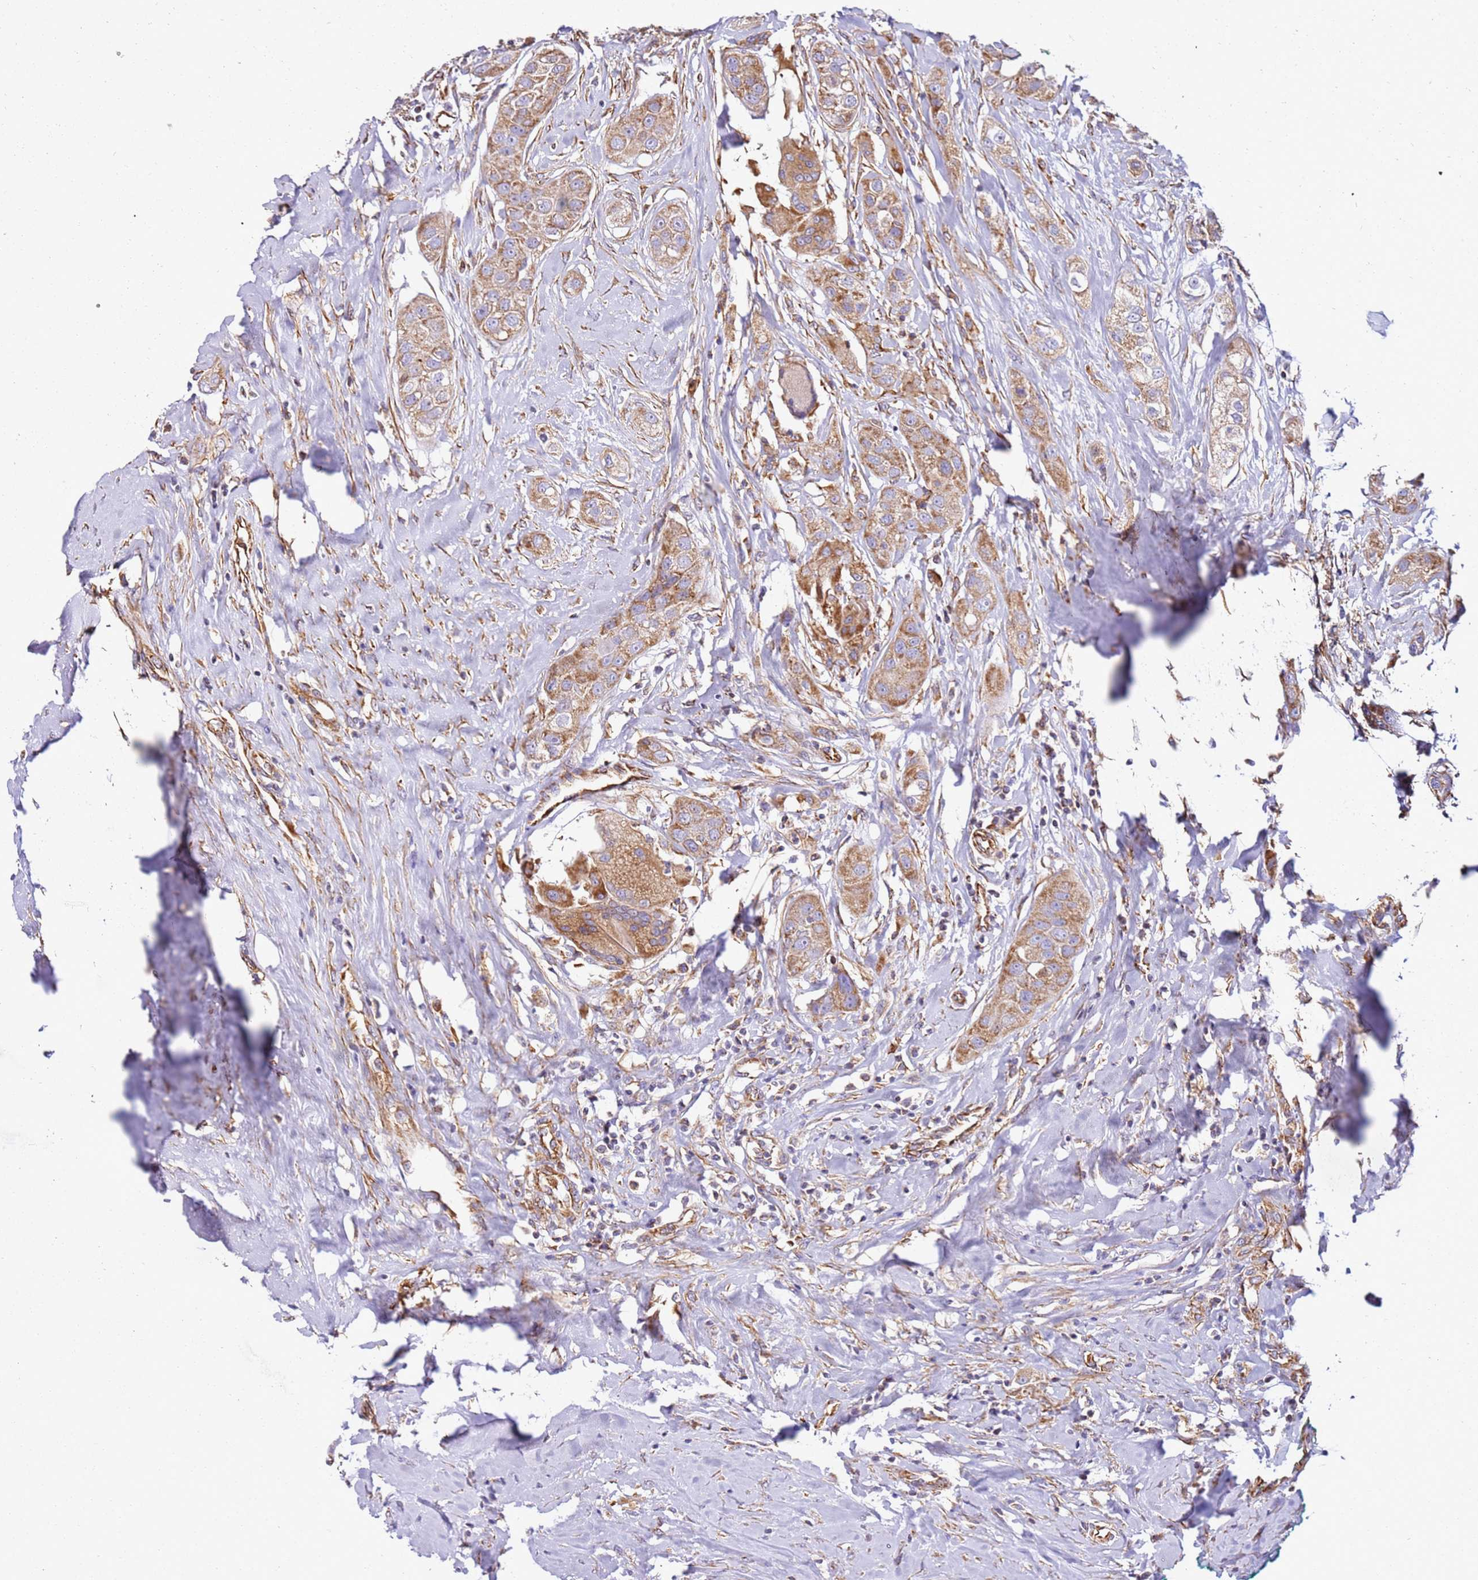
{"staining": {"intensity": "moderate", "quantity": ">75%", "location": "cytoplasmic/membranous"}, "tissue": "head and neck cancer", "cell_type": "Tumor cells", "image_type": "cancer", "snomed": [{"axis": "morphology", "description": "Normal tissue, NOS"}, {"axis": "morphology", "description": "Squamous cell carcinoma, NOS"}, {"axis": "topography", "description": "Skeletal muscle"}, {"axis": "topography", "description": "Head-Neck"}], "caption": "Immunohistochemical staining of human head and neck cancer (squamous cell carcinoma) exhibits medium levels of moderate cytoplasmic/membranous protein staining in approximately >75% of tumor cells.", "gene": "MRPL20", "patient": {"sex": "male", "age": 51}}